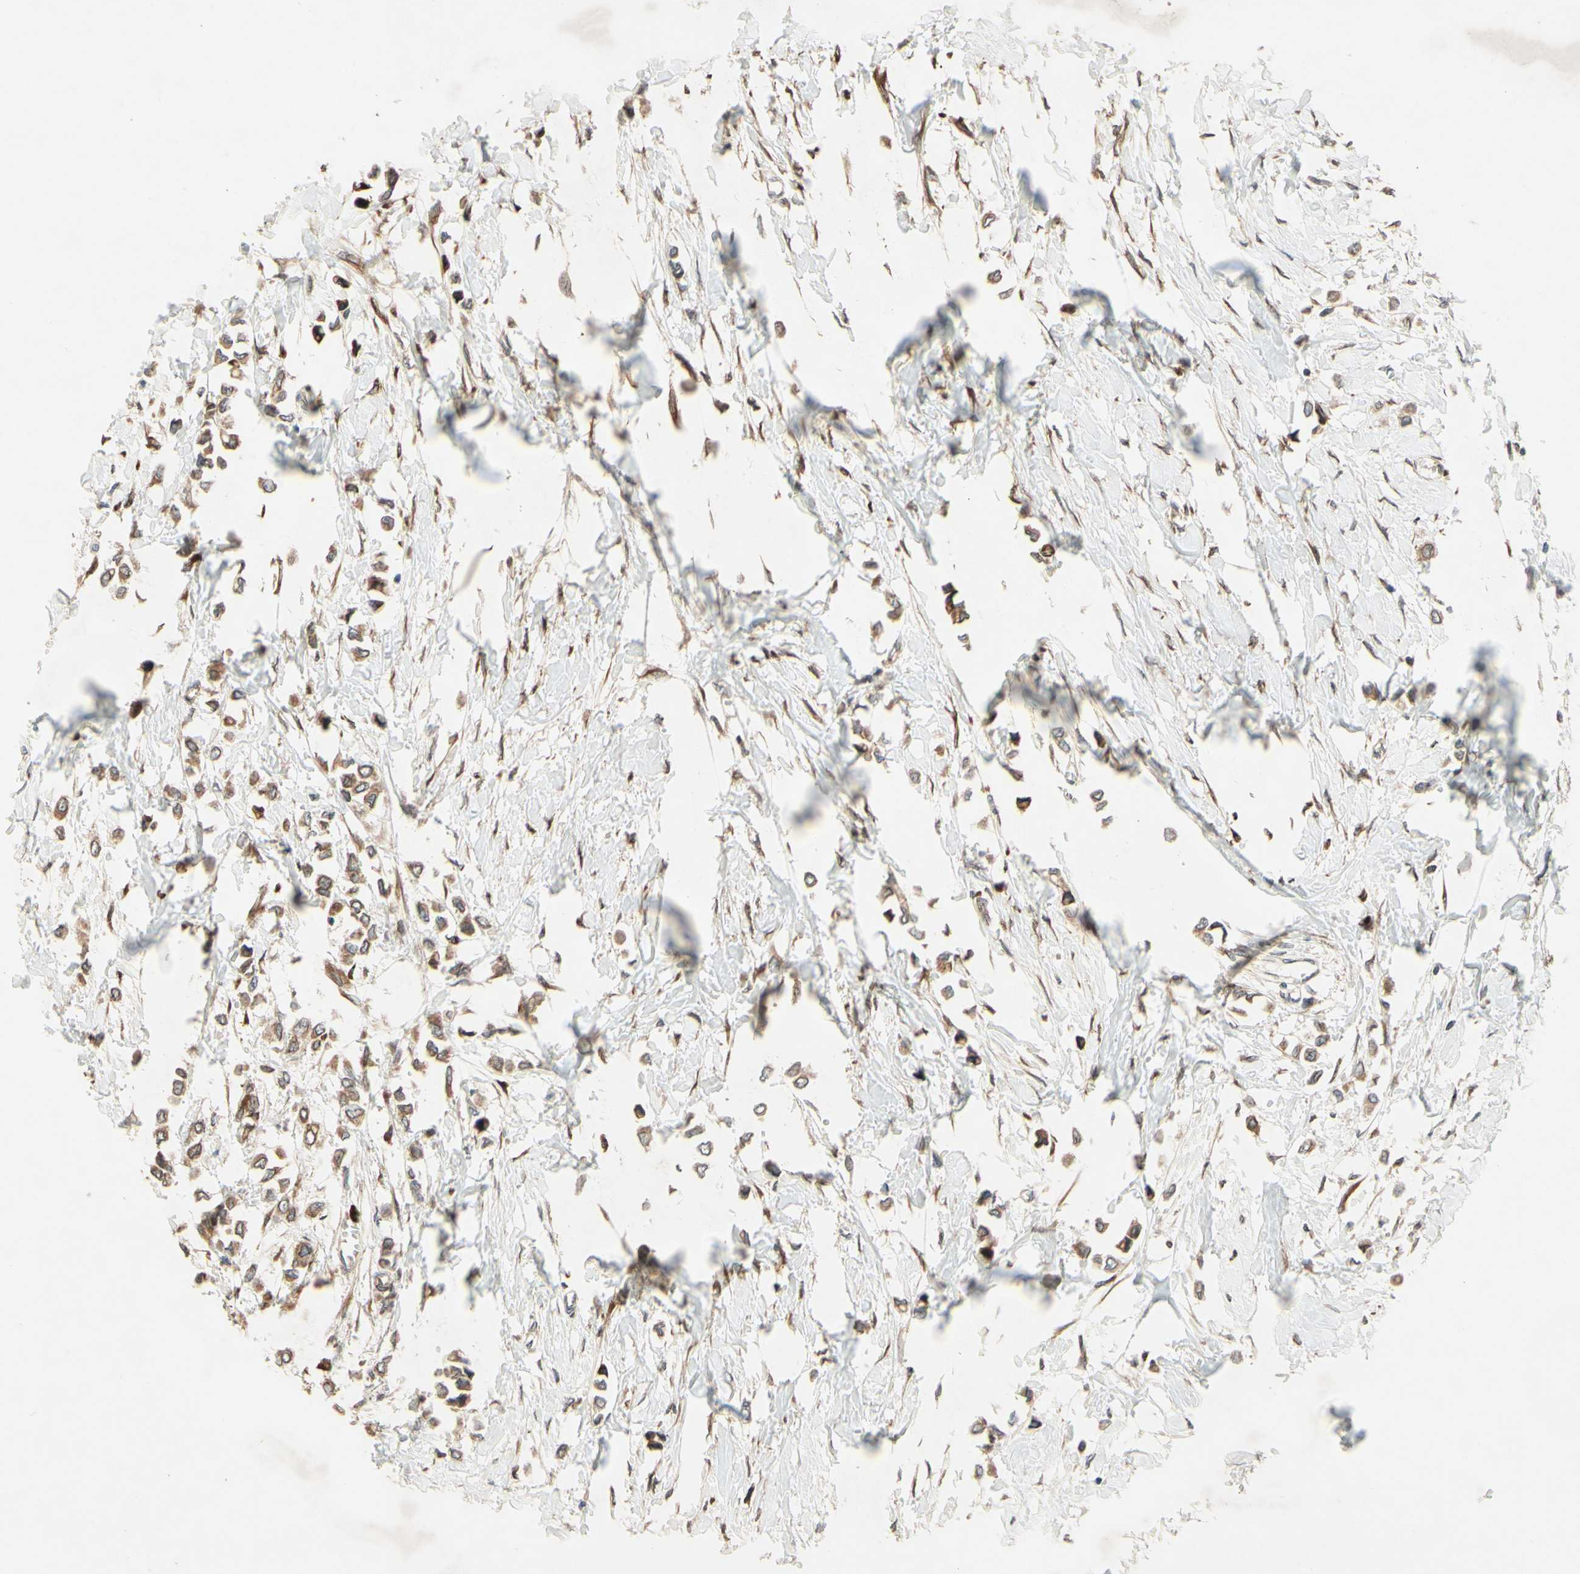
{"staining": {"intensity": "weak", "quantity": ">75%", "location": "cytoplasmic/membranous"}, "tissue": "breast cancer", "cell_type": "Tumor cells", "image_type": "cancer", "snomed": [{"axis": "morphology", "description": "Lobular carcinoma"}, {"axis": "topography", "description": "Breast"}], "caption": "Protein expression by immunohistochemistry (IHC) shows weak cytoplasmic/membranous positivity in approximately >75% of tumor cells in breast cancer.", "gene": "PTPRU", "patient": {"sex": "female", "age": 51}}